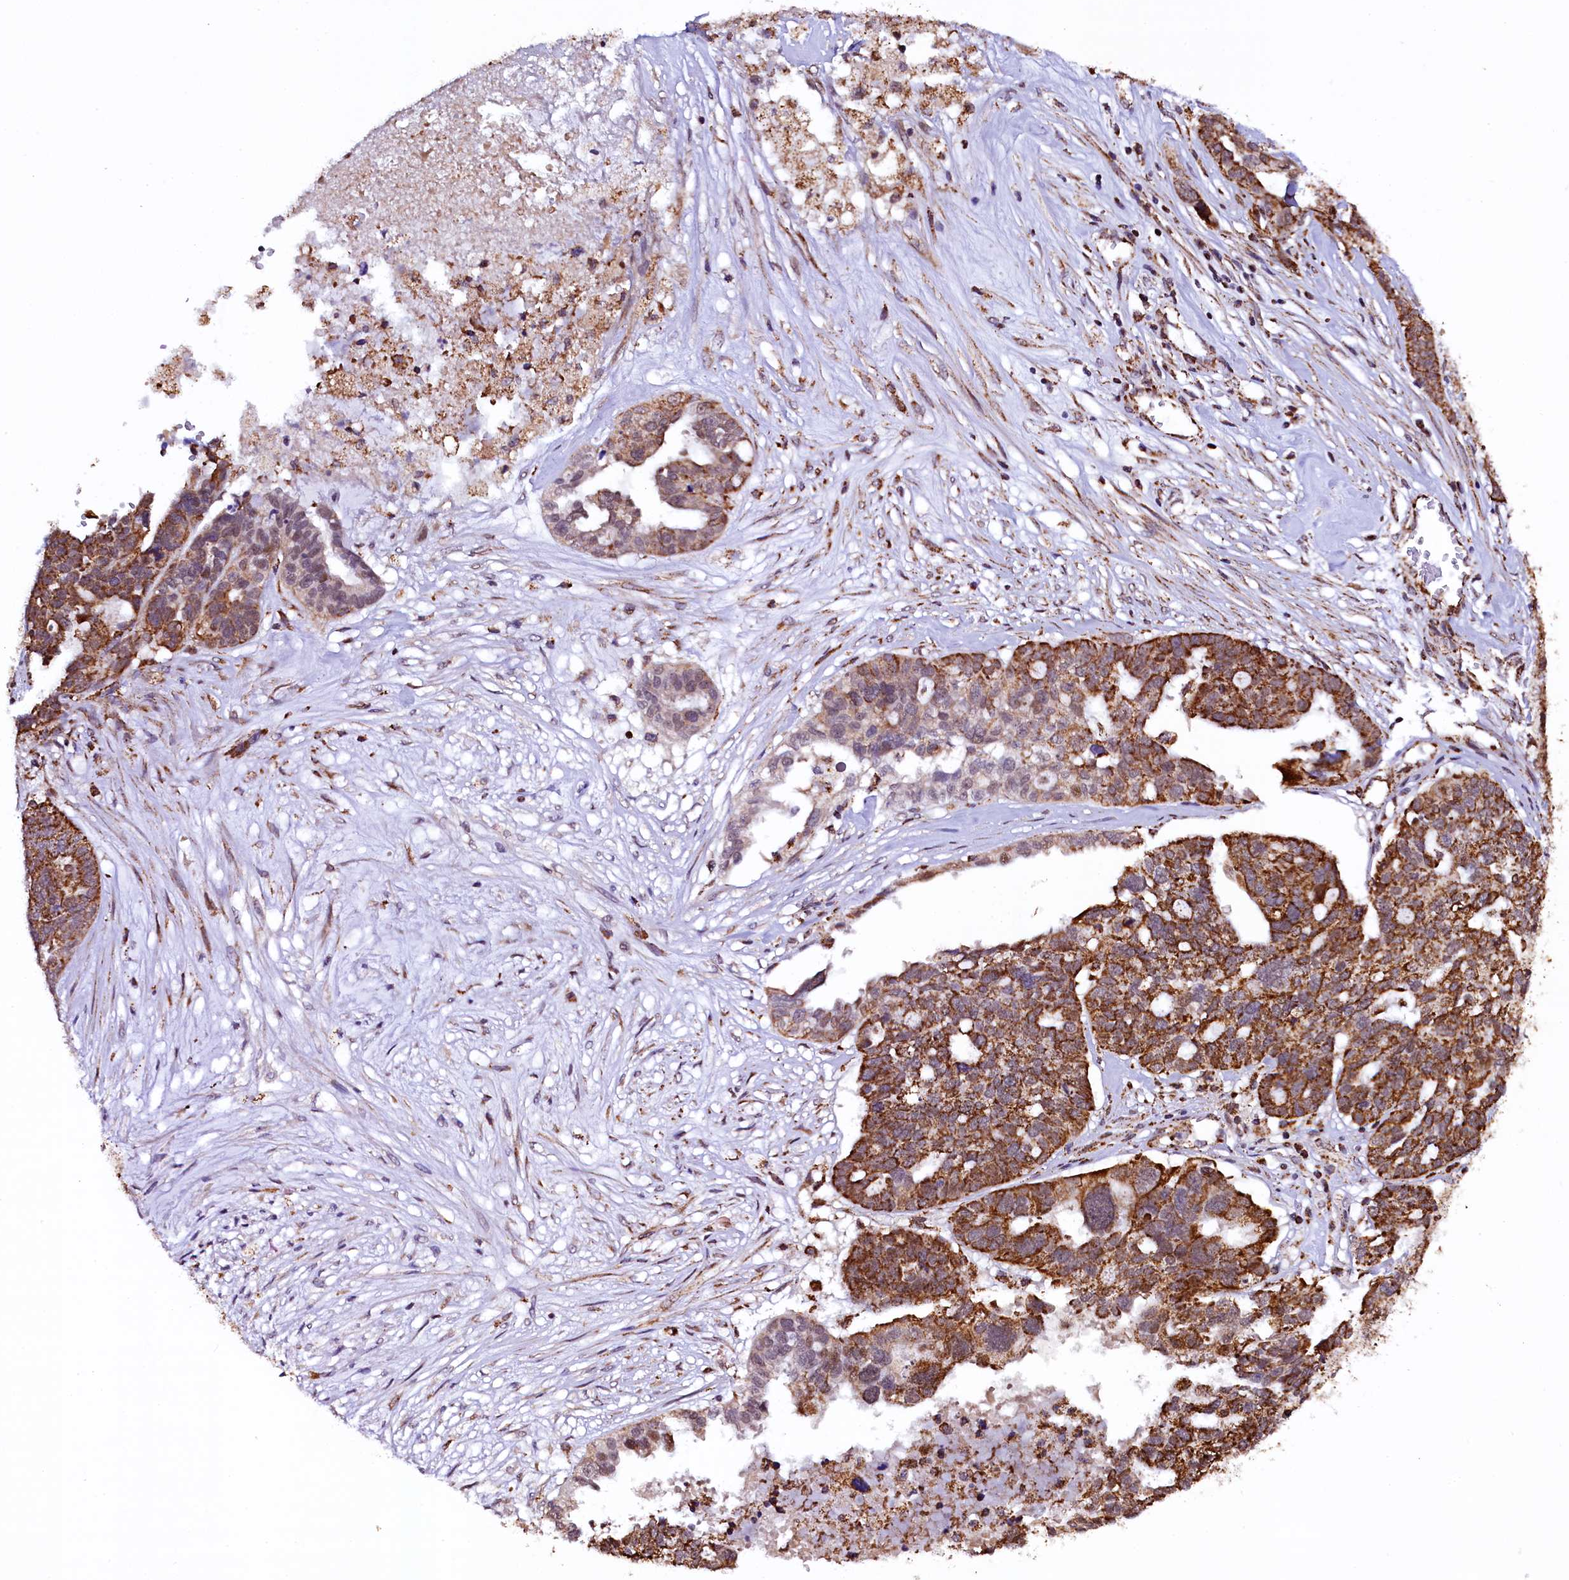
{"staining": {"intensity": "strong", "quantity": ">75%", "location": "cytoplasmic/membranous"}, "tissue": "ovarian cancer", "cell_type": "Tumor cells", "image_type": "cancer", "snomed": [{"axis": "morphology", "description": "Cystadenocarcinoma, serous, NOS"}, {"axis": "topography", "description": "Ovary"}], "caption": "Immunohistochemical staining of ovarian cancer (serous cystadenocarcinoma) exhibits strong cytoplasmic/membranous protein staining in about >75% of tumor cells. The staining was performed using DAB, with brown indicating positive protein expression. Nuclei are stained blue with hematoxylin.", "gene": "KLC2", "patient": {"sex": "female", "age": 59}}